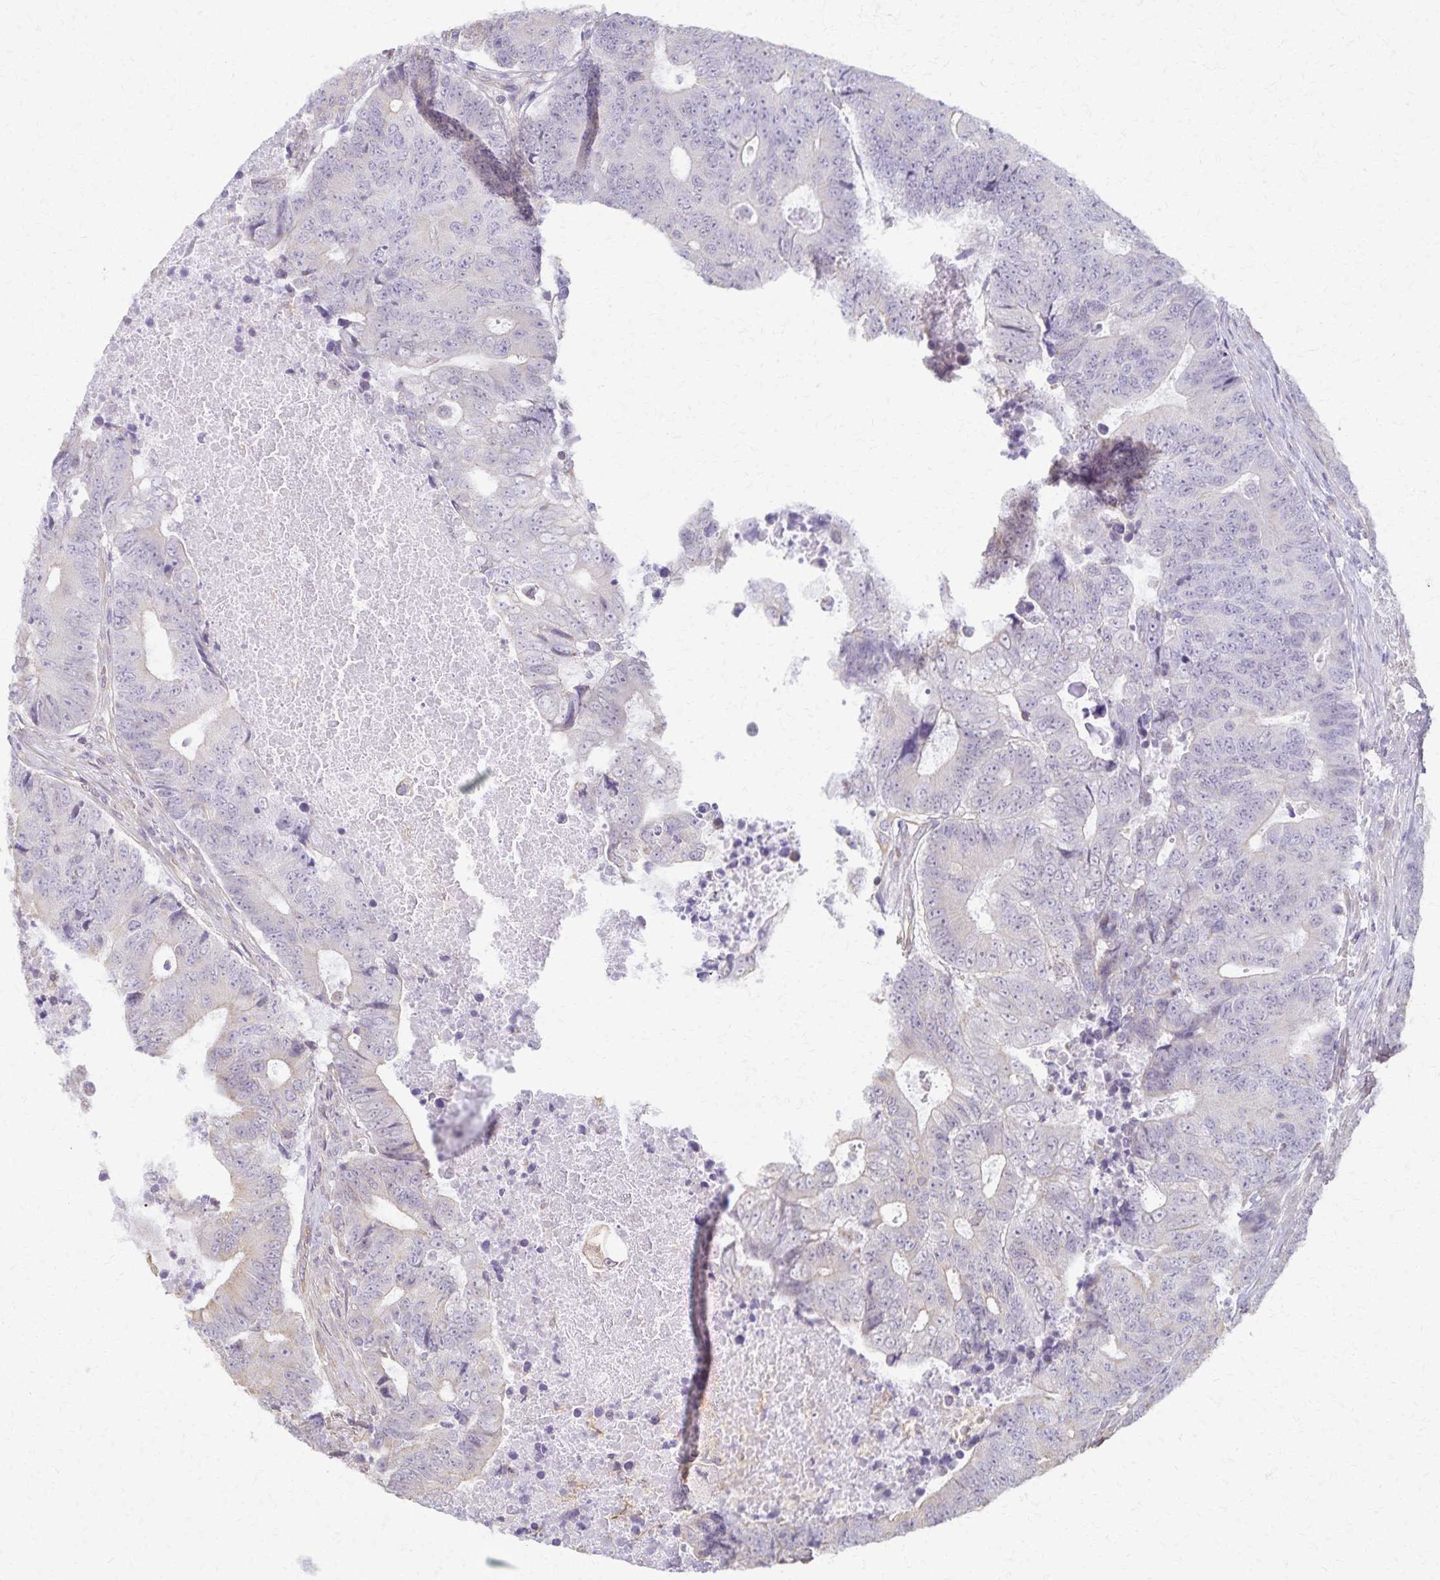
{"staining": {"intensity": "weak", "quantity": "<25%", "location": "cytoplasmic/membranous"}, "tissue": "colorectal cancer", "cell_type": "Tumor cells", "image_type": "cancer", "snomed": [{"axis": "morphology", "description": "Adenocarcinoma, NOS"}, {"axis": "topography", "description": "Colon"}], "caption": "Immunohistochemistry (IHC) photomicrograph of human colorectal cancer stained for a protein (brown), which exhibits no expression in tumor cells. (Immunohistochemistry, brightfield microscopy, high magnification).", "gene": "KISS1", "patient": {"sex": "female", "age": 48}}